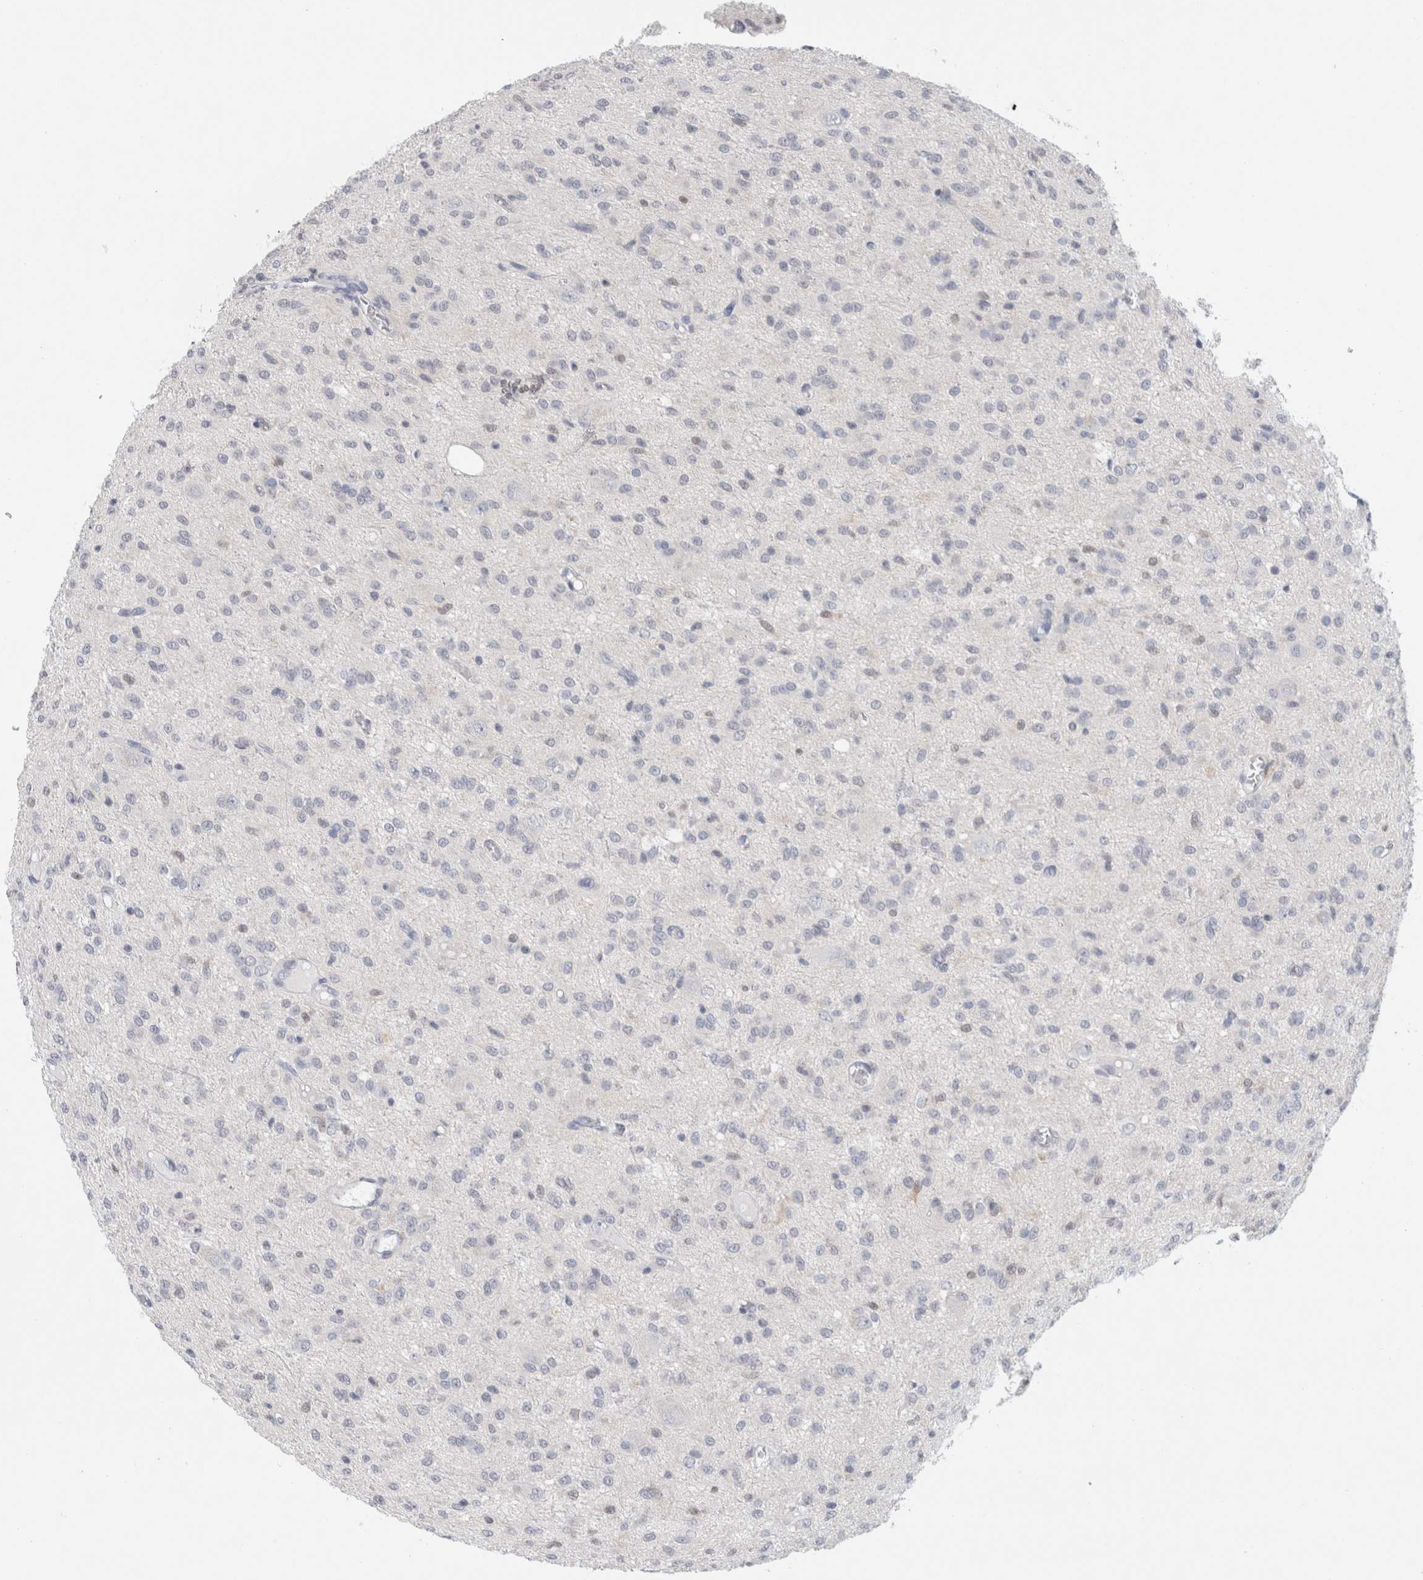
{"staining": {"intensity": "negative", "quantity": "none", "location": "none"}, "tissue": "glioma", "cell_type": "Tumor cells", "image_type": "cancer", "snomed": [{"axis": "morphology", "description": "Glioma, malignant, High grade"}, {"axis": "topography", "description": "Brain"}], "caption": "Photomicrograph shows no significant protein expression in tumor cells of glioma. (IHC, brightfield microscopy, high magnification).", "gene": "CASP6", "patient": {"sex": "female", "age": 59}}